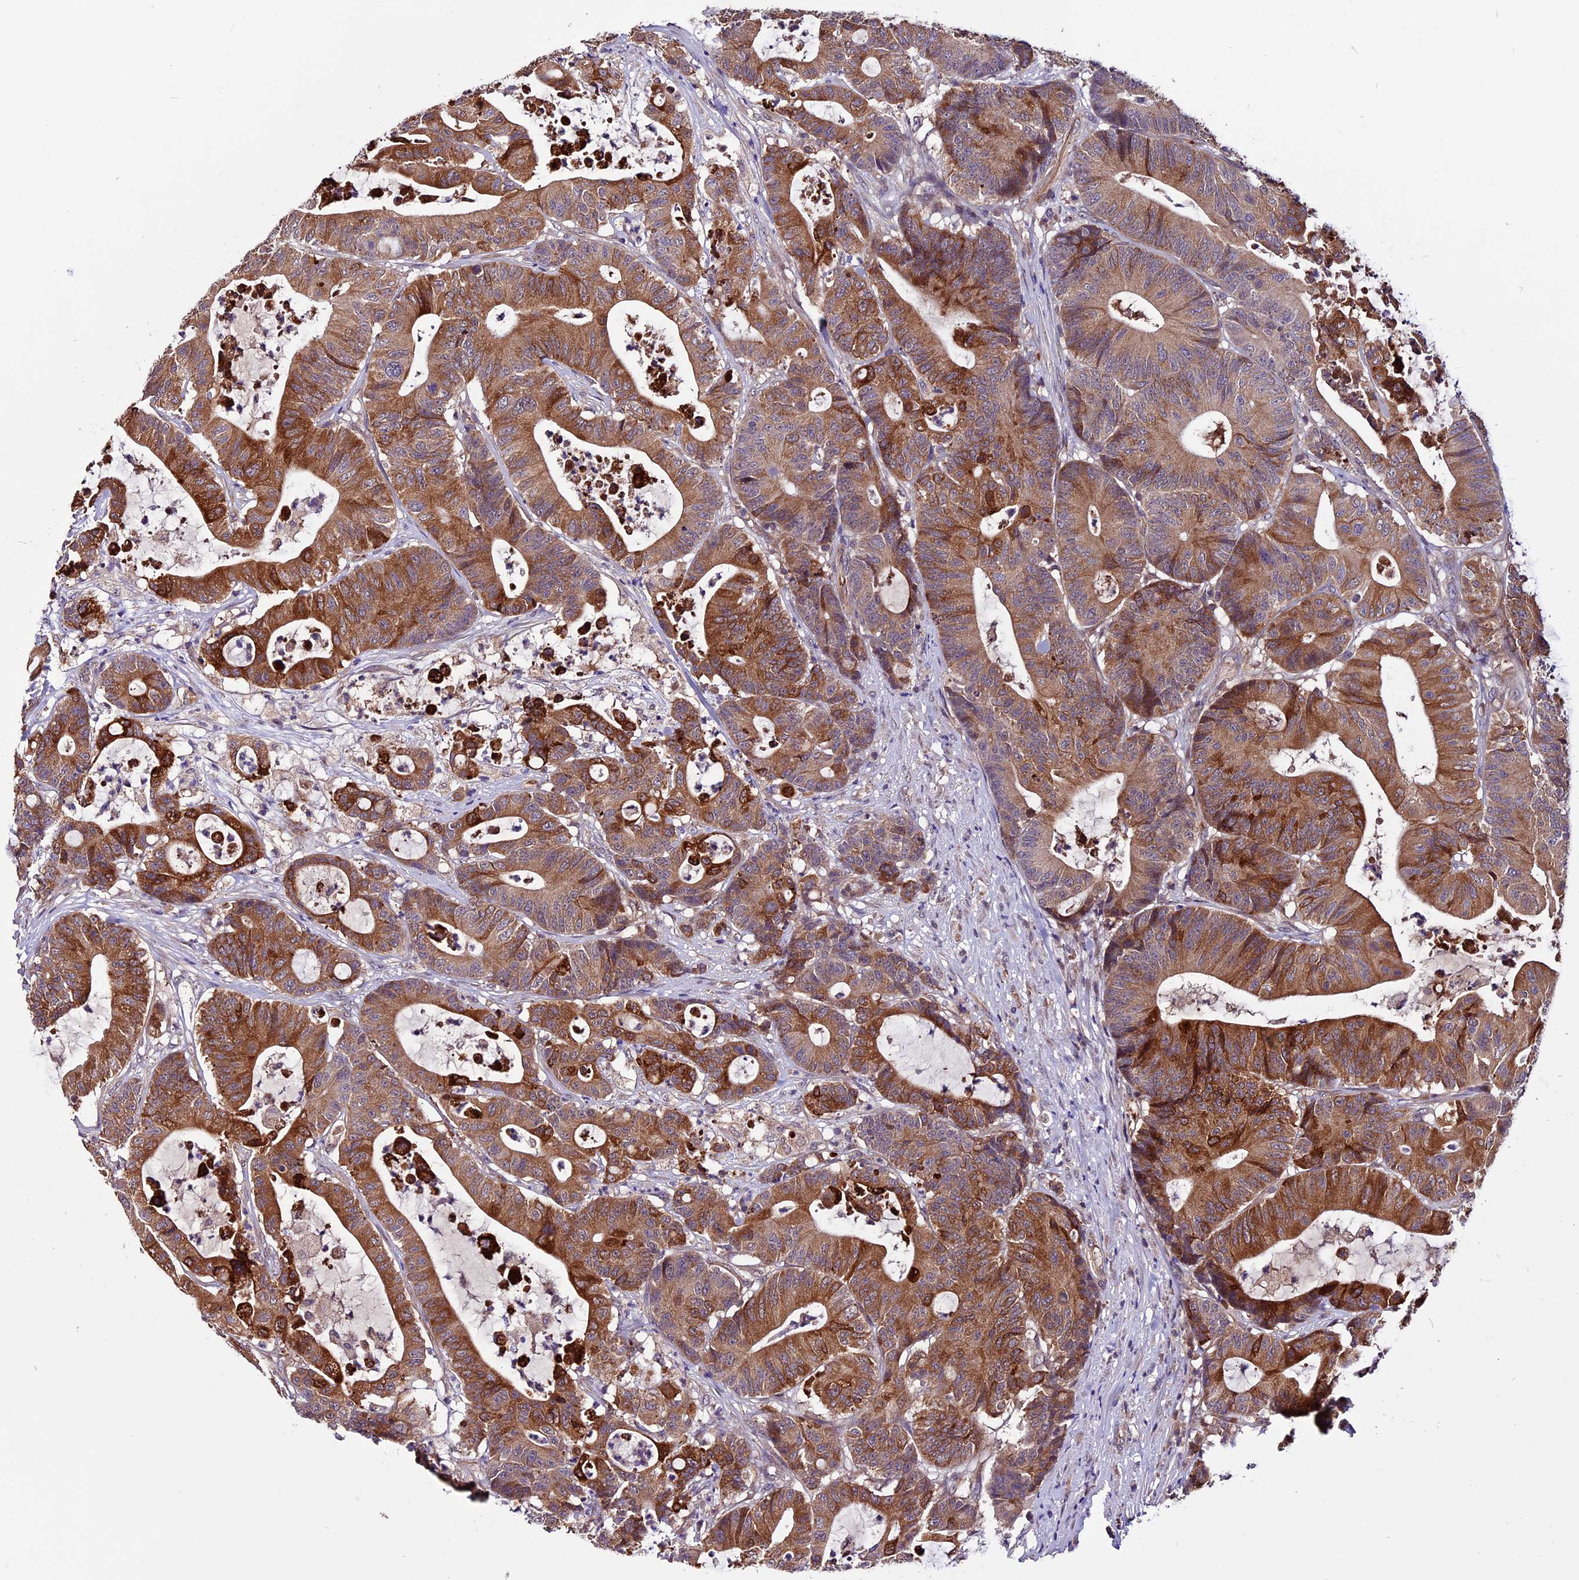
{"staining": {"intensity": "strong", "quantity": ">75%", "location": "cytoplasmic/membranous"}, "tissue": "colorectal cancer", "cell_type": "Tumor cells", "image_type": "cancer", "snomed": [{"axis": "morphology", "description": "Adenocarcinoma, NOS"}, {"axis": "topography", "description": "Colon"}], "caption": "Tumor cells demonstrate strong cytoplasmic/membranous staining in approximately >75% of cells in adenocarcinoma (colorectal).", "gene": "RINL", "patient": {"sex": "female", "age": 84}}